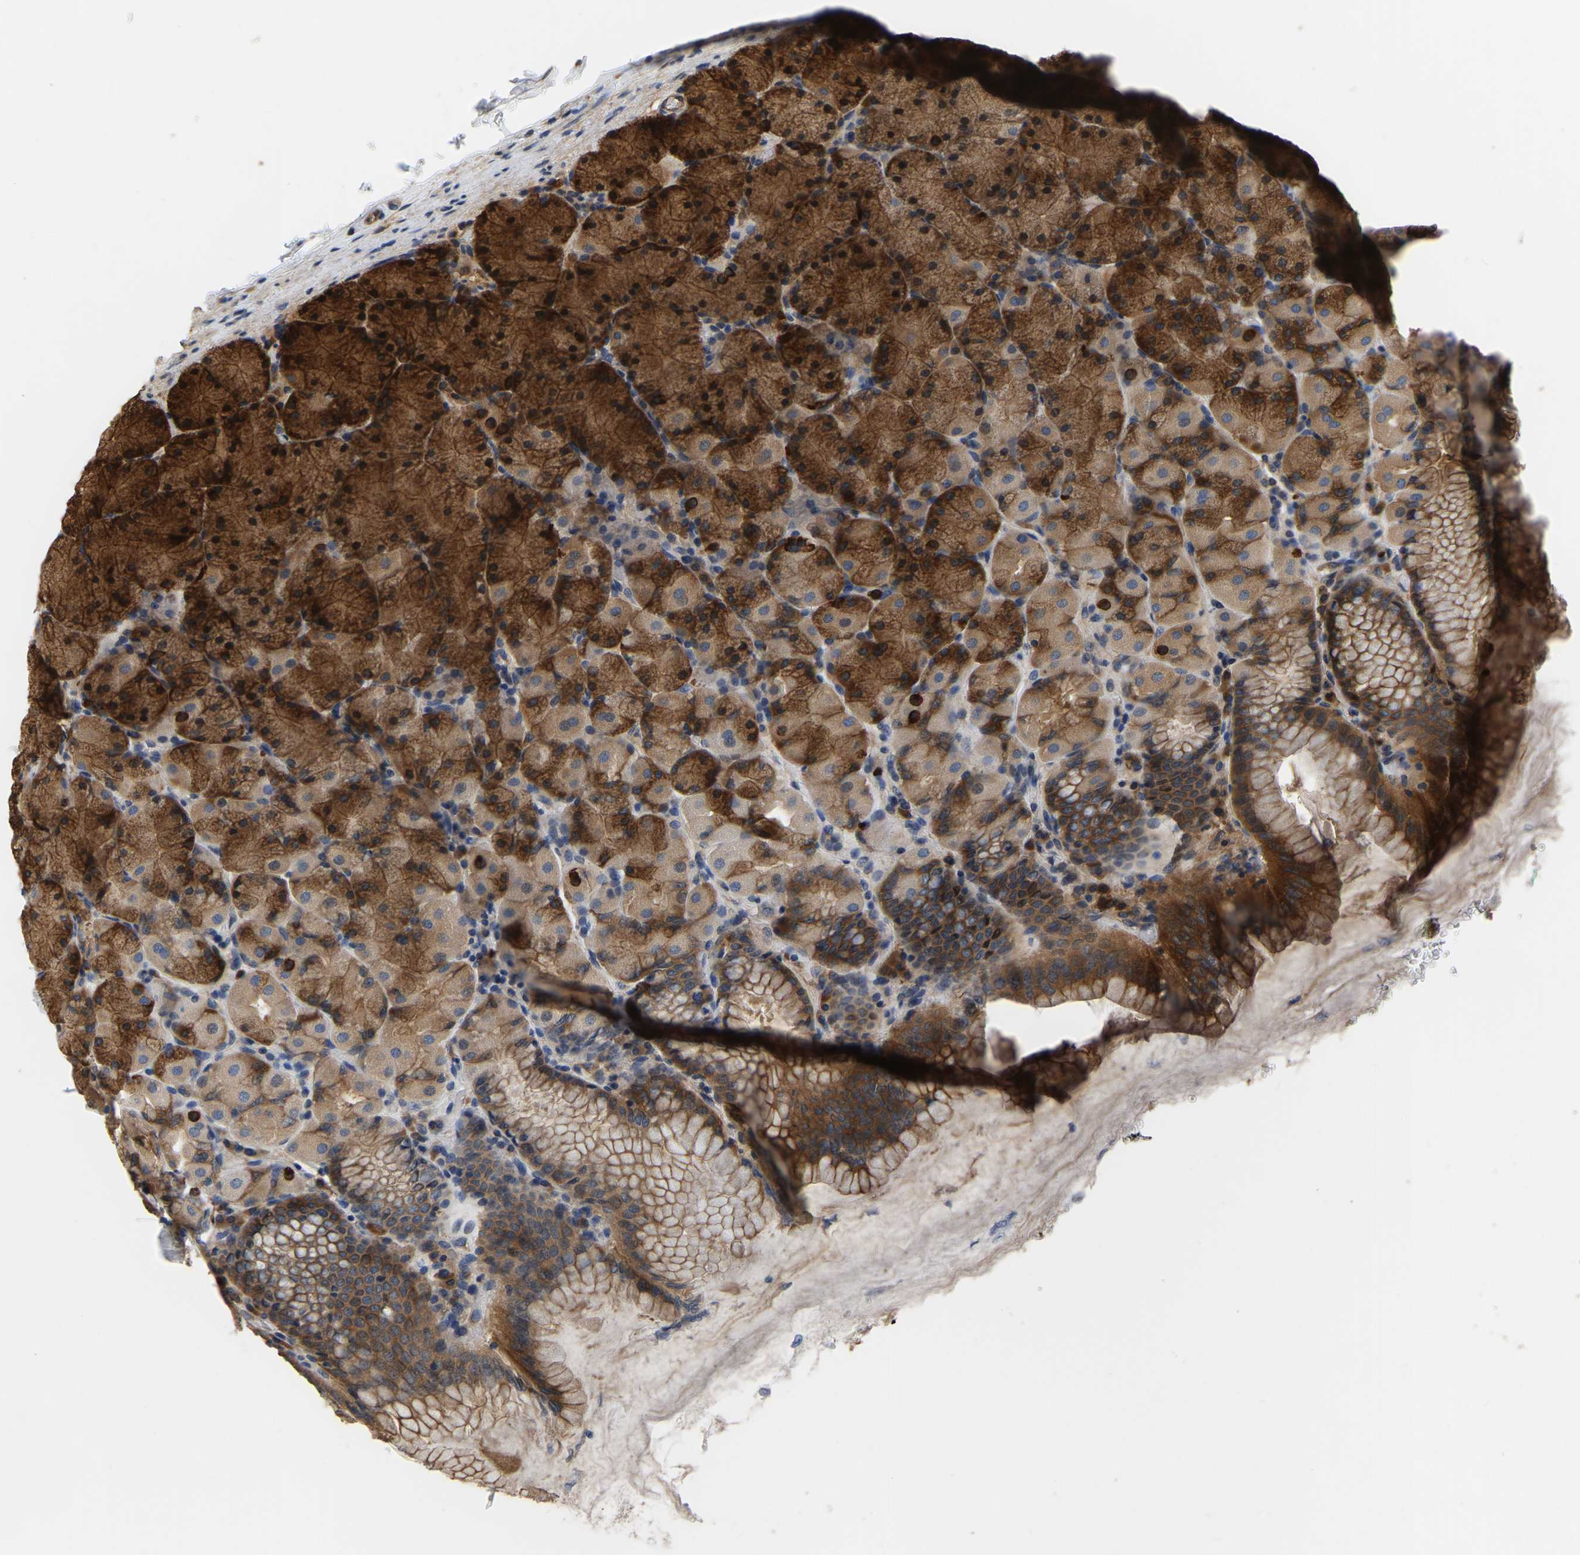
{"staining": {"intensity": "strong", "quantity": ">75%", "location": "cytoplasmic/membranous"}, "tissue": "stomach", "cell_type": "Glandular cells", "image_type": "normal", "snomed": [{"axis": "morphology", "description": "Normal tissue, NOS"}, {"axis": "topography", "description": "Stomach, upper"}], "caption": "Protein positivity by immunohistochemistry (IHC) displays strong cytoplasmic/membranous expression in approximately >75% of glandular cells in benign stomach.", "gene": "GARS1", "patient": {"sex": "female", "age": 56}}